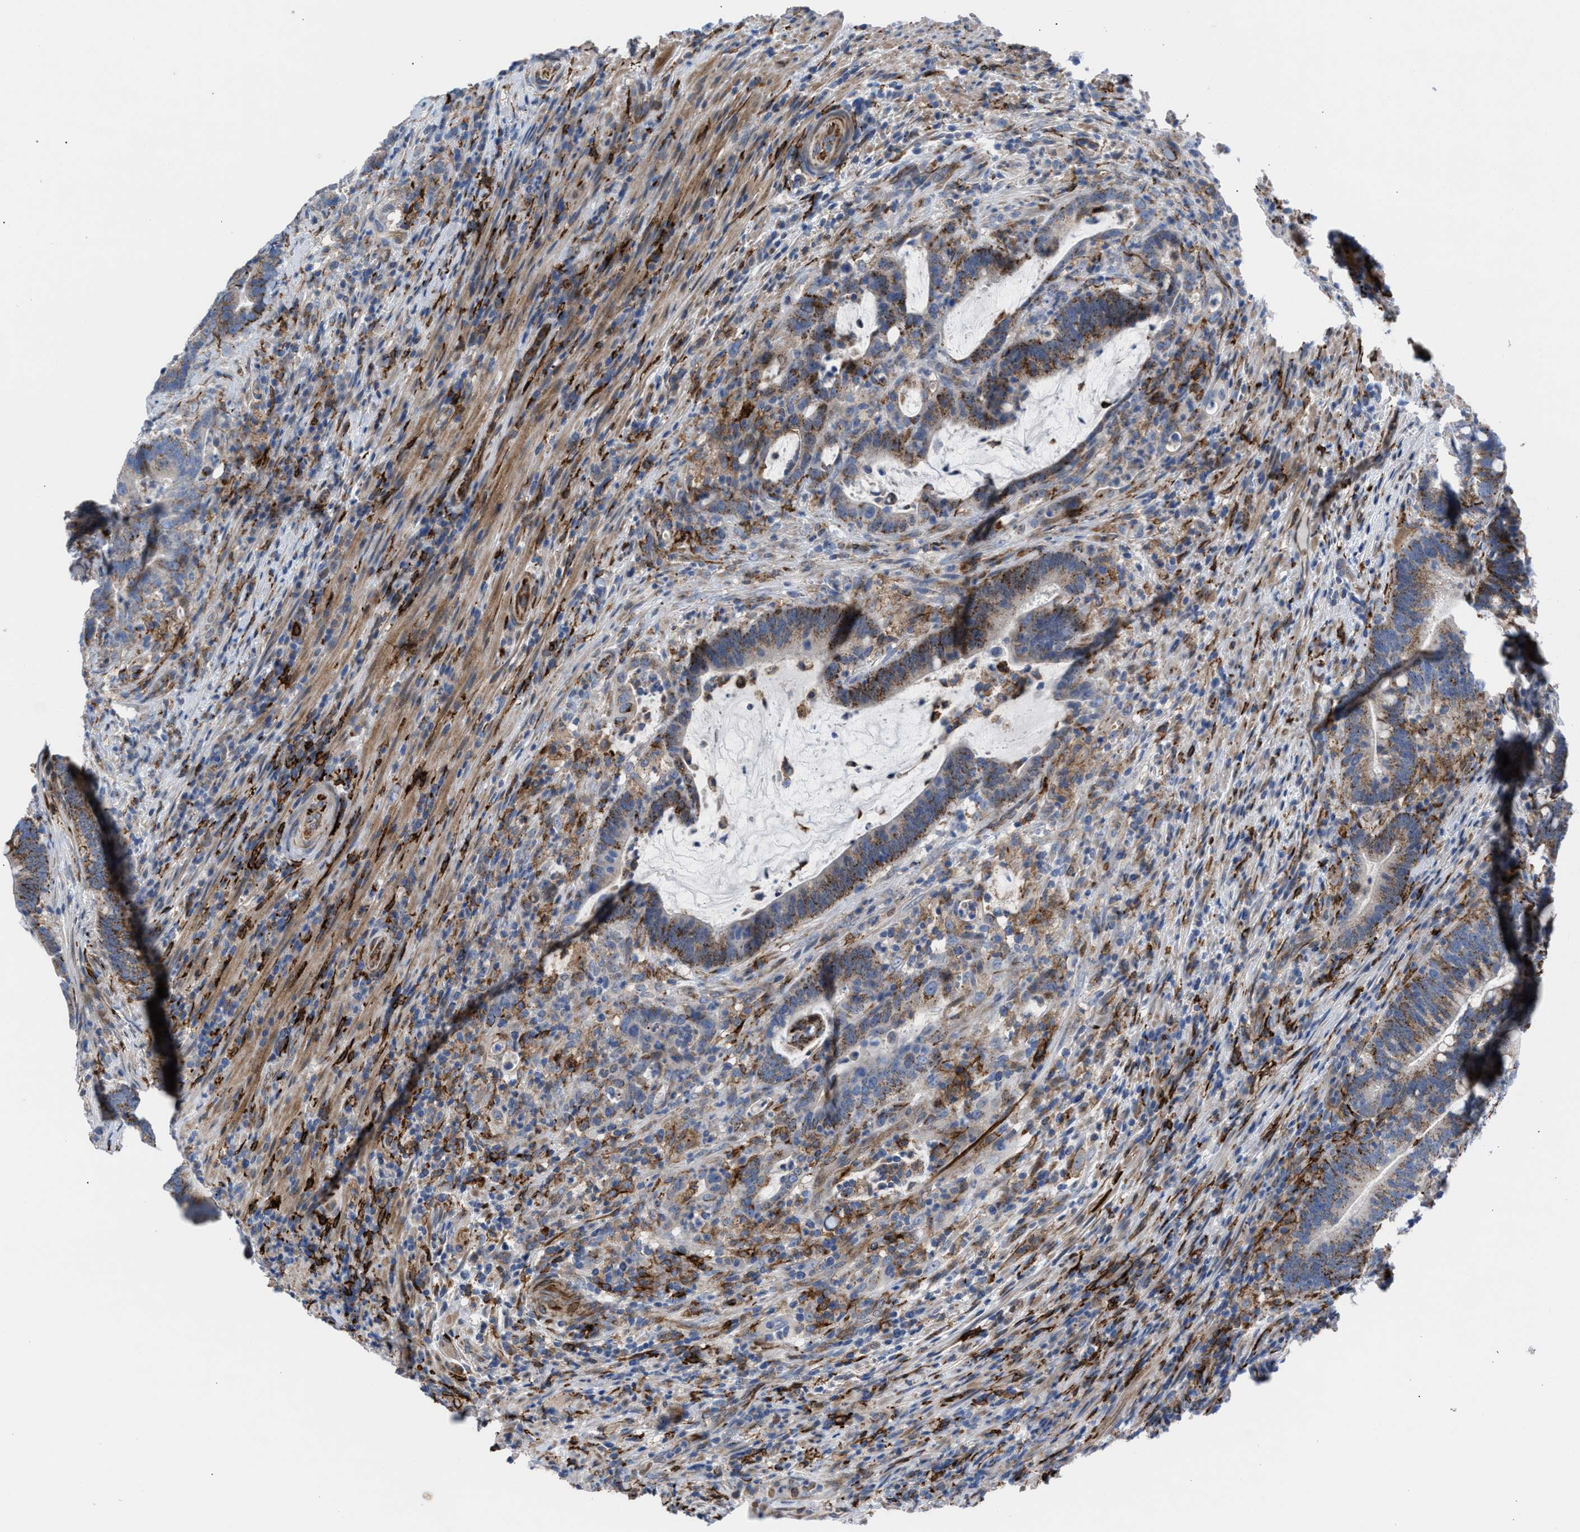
{"staining": {"intensity": "moderate", "quantity": "<25%", "location": "cytoplasmic/membranous"}, "tissue": "colorectal cancer", "cell_type": "Tumor cells", "image_type": "cancer", "snomed": [{"axis": "morphology", "description": "Adenocarcinoma, NOS"}, {"axis": "topography", "description": "Colon"}], "caption": "Approximately <25% of tumor cells in human adenocarcinoma (colorectal) demonstrate moderate cytoplasmic/membranous protein expression as visualized by brown immunohistochemical staining.", "gene": "SLC47A1", "patient": {"sex": "female", "age": 66}}